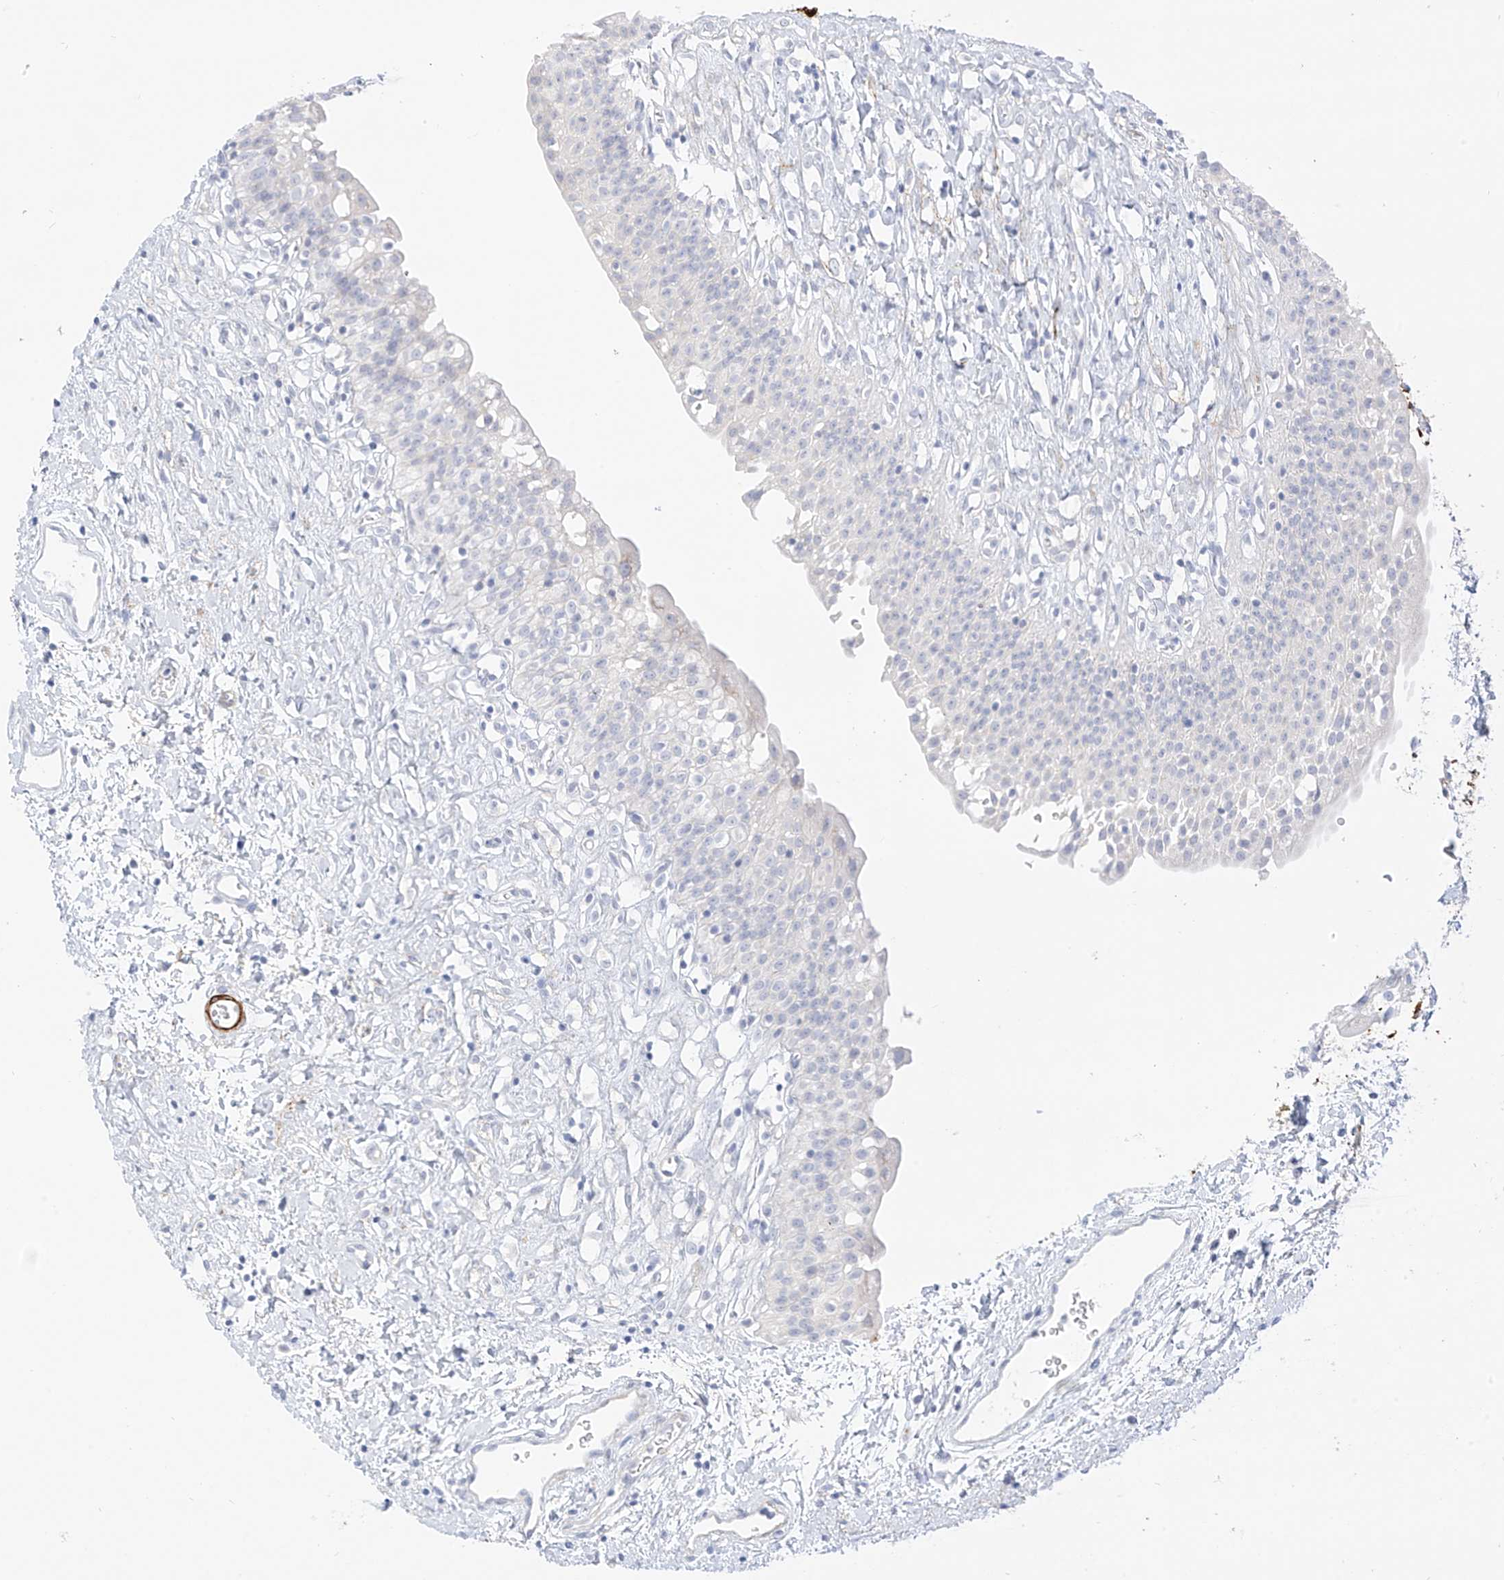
{"staining": {"intensity": "negative", "quantity": "none", "location": "none"}, "tissue": "urinary bladder", "cell_type": "Urothelial cells", "image_type": "normal", "snomed": [{"axis": "morphology", "description": "Normal tissue, NOS"}, {"axis": "topography", "description": "Urinary bladder"}], "caption": "Immunohistochemistry (IHC) image of unremarkable urinary bladder: urinary bladder stained with DAB (3,3'-diaminobenzidine) displays no significant protein positivity in urothelial cells.", "gene": "ST3GAL5", "patient": {"sex": "male", "age": 51}}